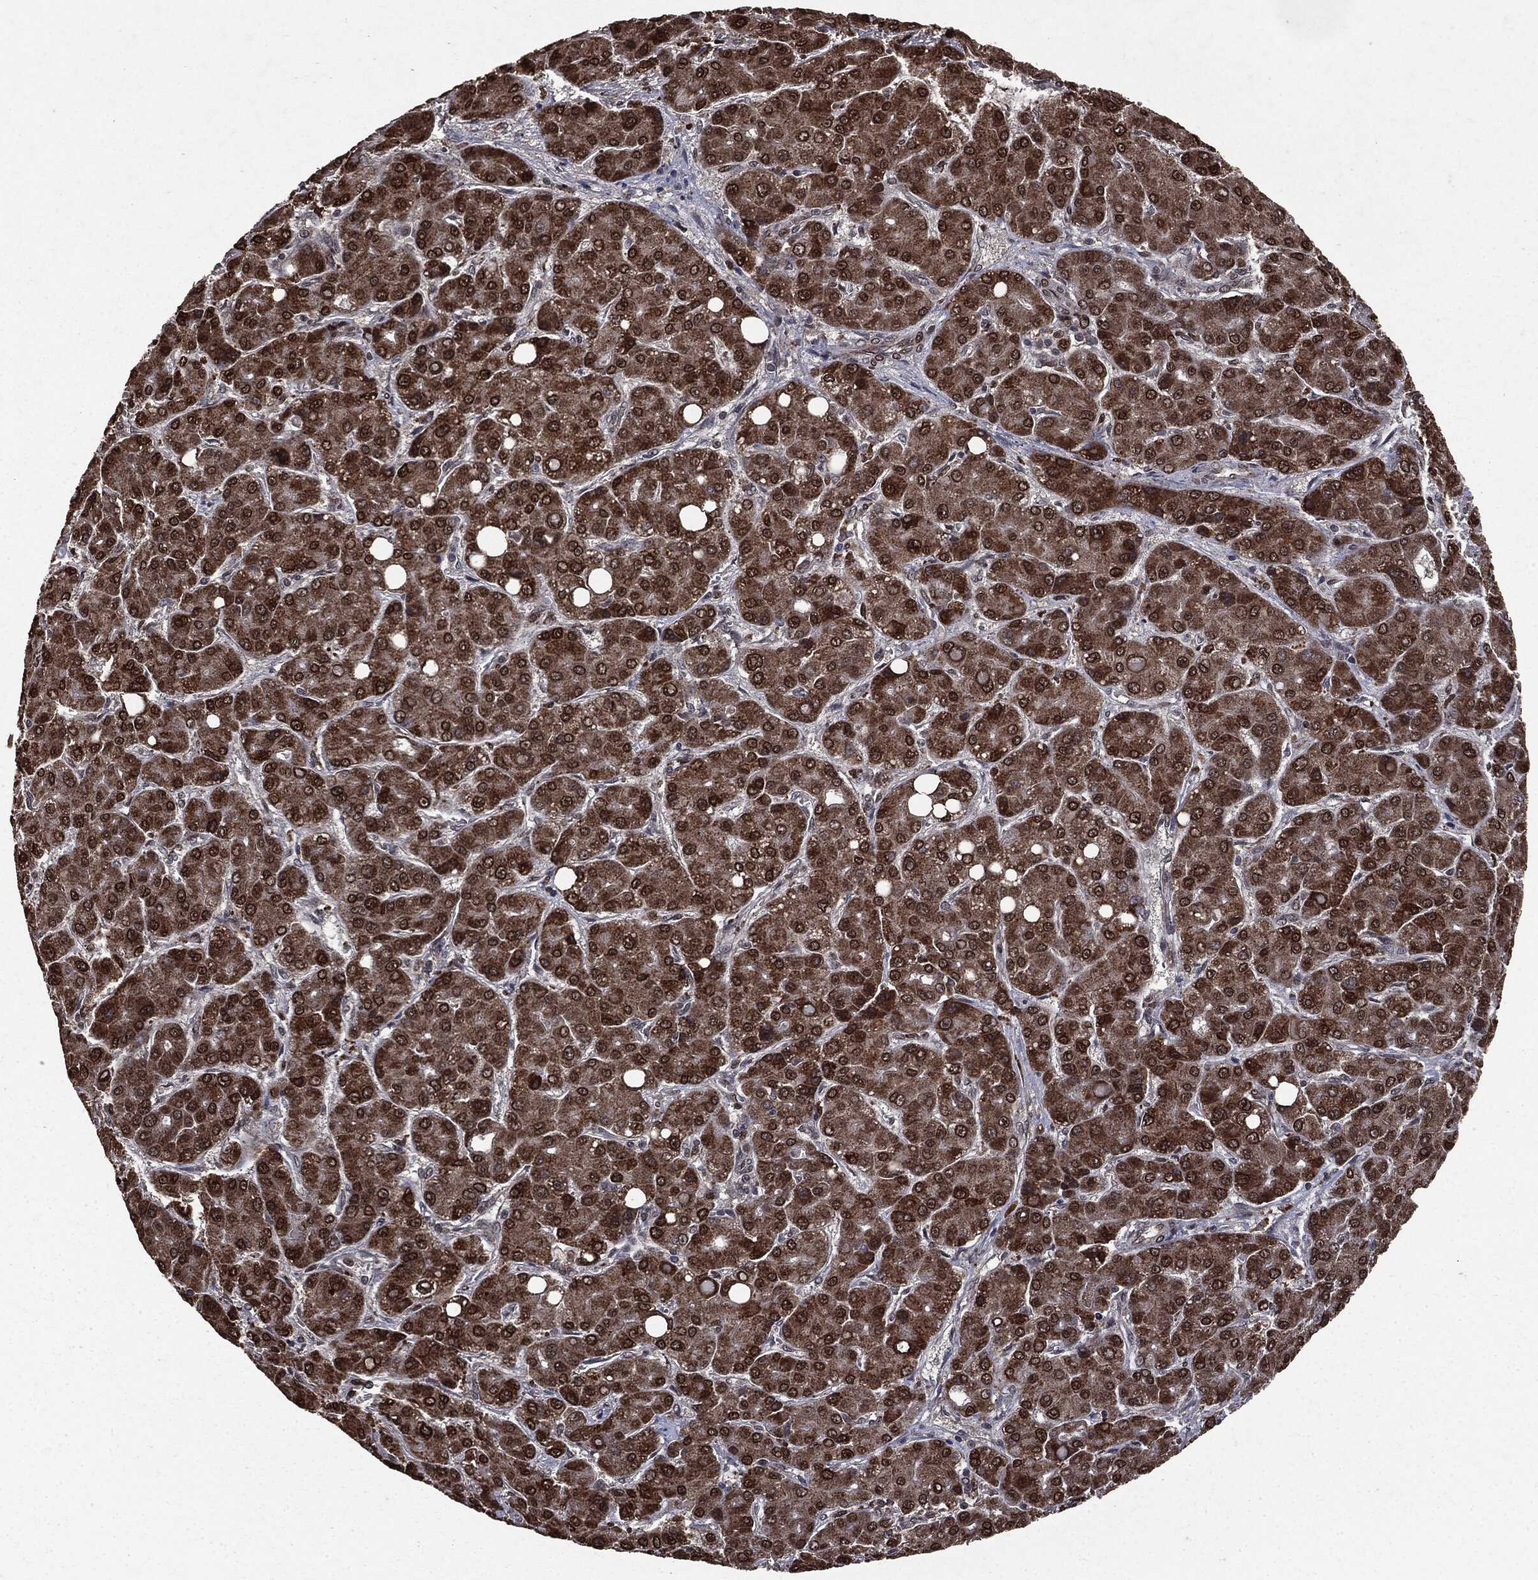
{"staining": {"intensity": "strong", "quantity": ">75%", "location": "cytoplasmic/membranous,nuclear"}, "tissue": "liver cancer", "cell_type": "Tumor cells", "image_type": "cancer", "snomed": [{"axis": "morphology", "description": "Carcinoma, Hepatocellular, NOS"}, {"axis": "topography", "description": "Liver"}], "caption": "Brown immunohistochemical staining in human liver cancer exhibits strong cytoplasmic/membranous and nuclear expression in approximately >75% of tumor cells.", "gene": "PPP6R2", "patient": {"sex": "male", "age": 55}}